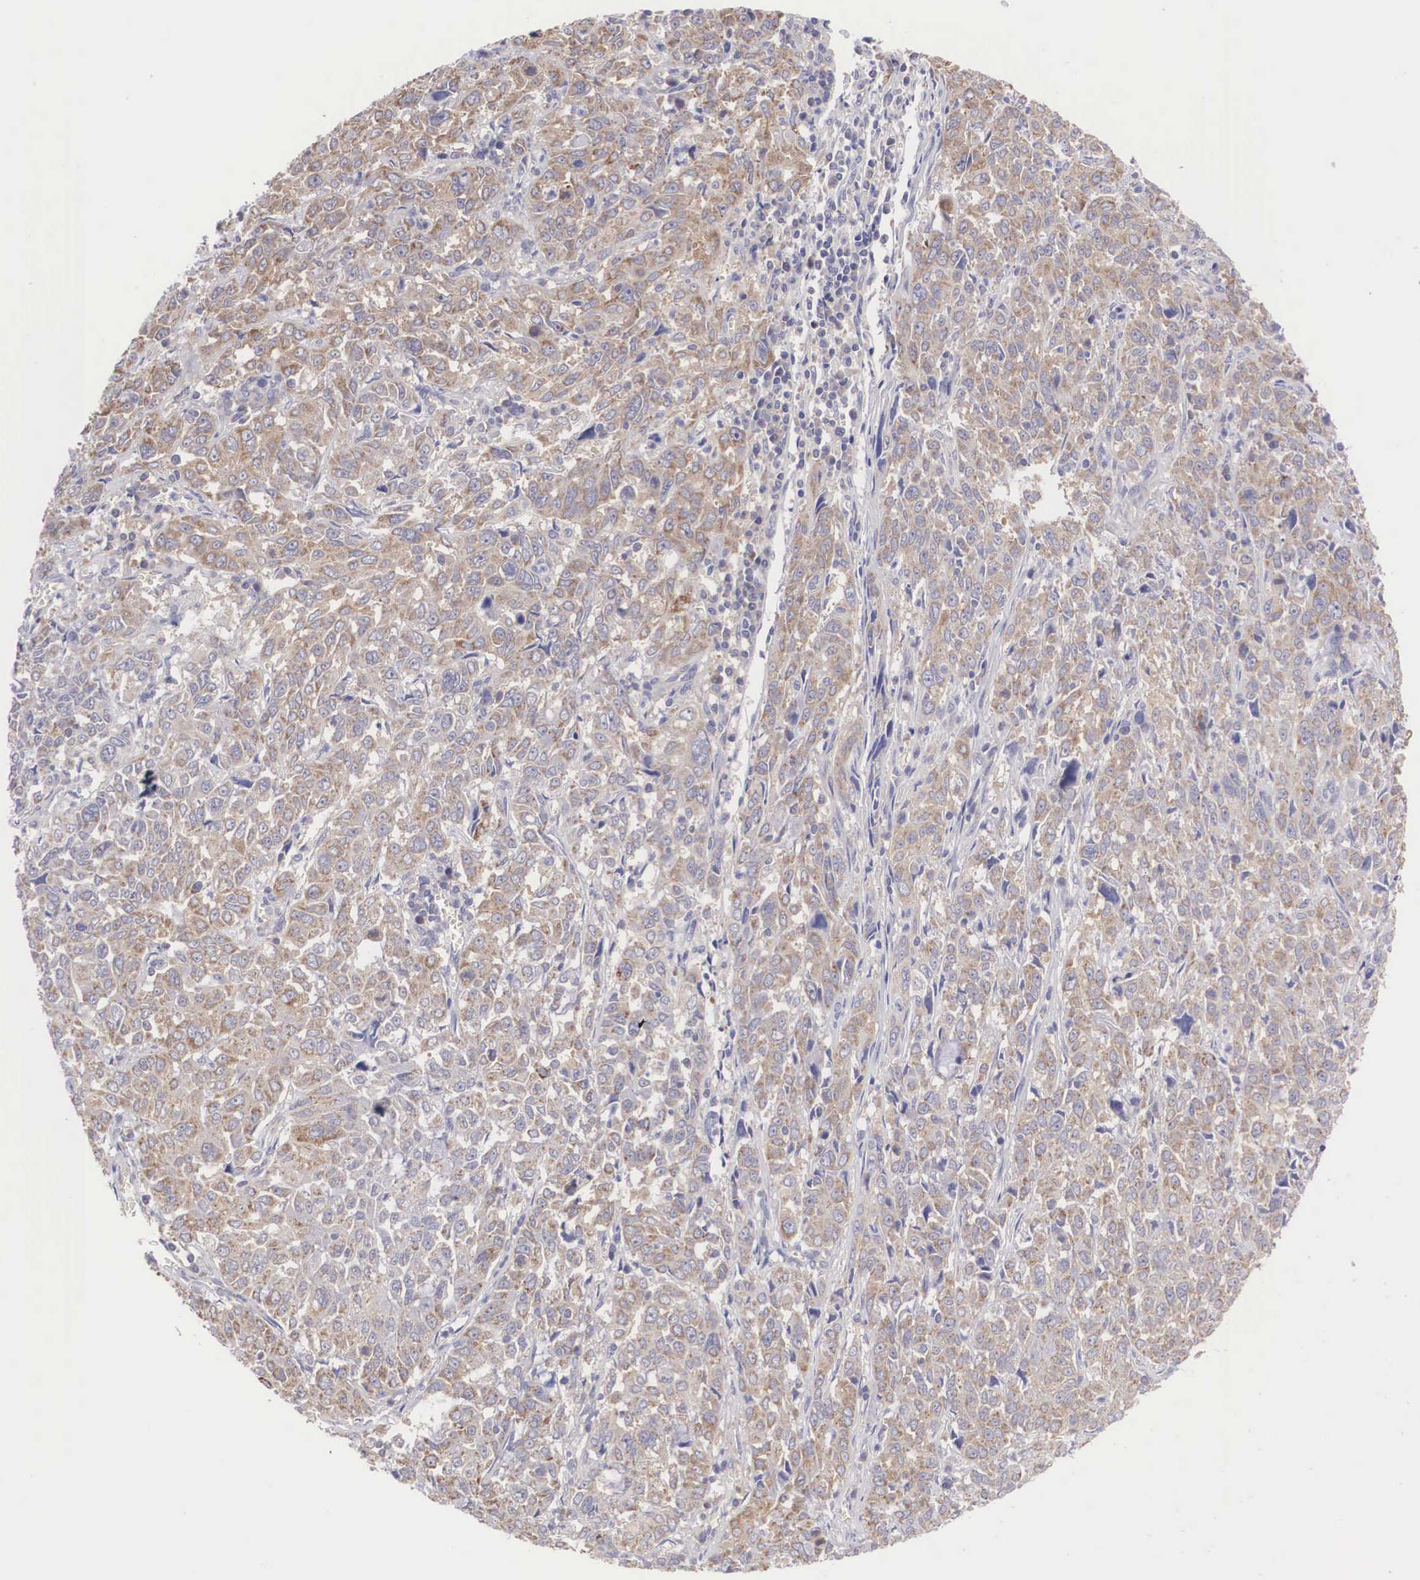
{"staining": {"intensity": "weak", "quantity": ">75%", "location": "cytoplasmic/membranous"}, "tissue": "pancreatic cancer", "cell_type": "Tumor cells", "image_type": "cancer", "snomed": [{"axis": "morphology", "description": "Adenocarcinoma, NOS"}, {"axis": "topography", "description": "Pancreas"}], "caption": "This is a micrograph of immunohistochemistry staining of pancreatic adenocarcinoma, which shows weak staining in the cytoplasmic/membranous of tumor cells.", "gene": "TXLNG", "patient": {"sex": "female", "age": 52}}